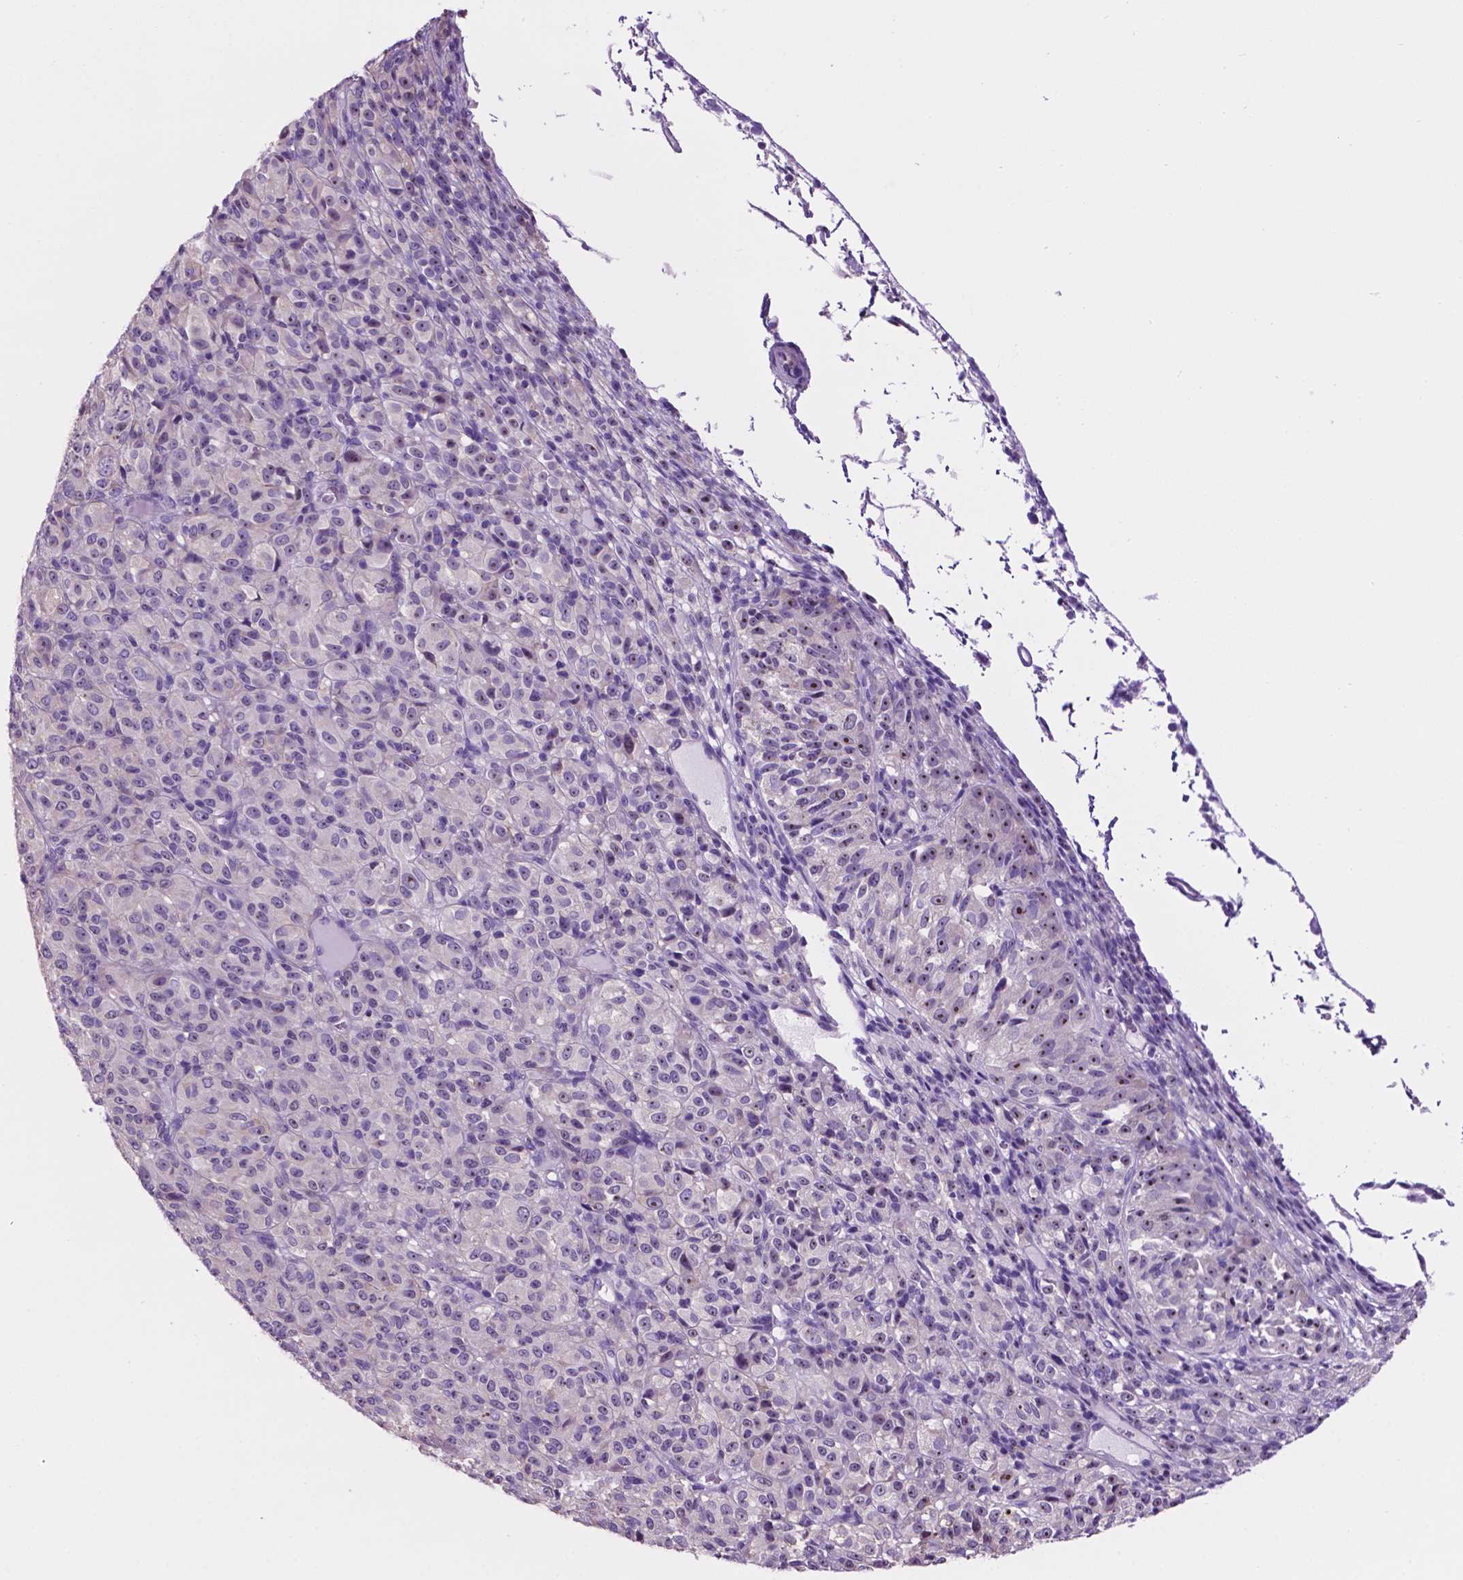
{"staining": {"intensity": "moderate", "quantity": "<25%", "location": "nuclear"}, "tissue": "melanoma", "cell_type": "Tumor cells", "image_type": "cancer", "snomed": [{"axis": "morphology", "description": "Malignant melanoma, Metastatic site"}, {"axis": "topography", "description": "Brain"}], "caption": "Brown immunohistochemical staining in human melanoma demonstrates moderate nuclear positivity in approximately <25% of tumor cells. Immunohistochemistry (ihc) stains the protein of interest in brown and the nuclei are stained blue.", "gene": "SPDYA", "patient": {"sex": "female", "age": 56}}